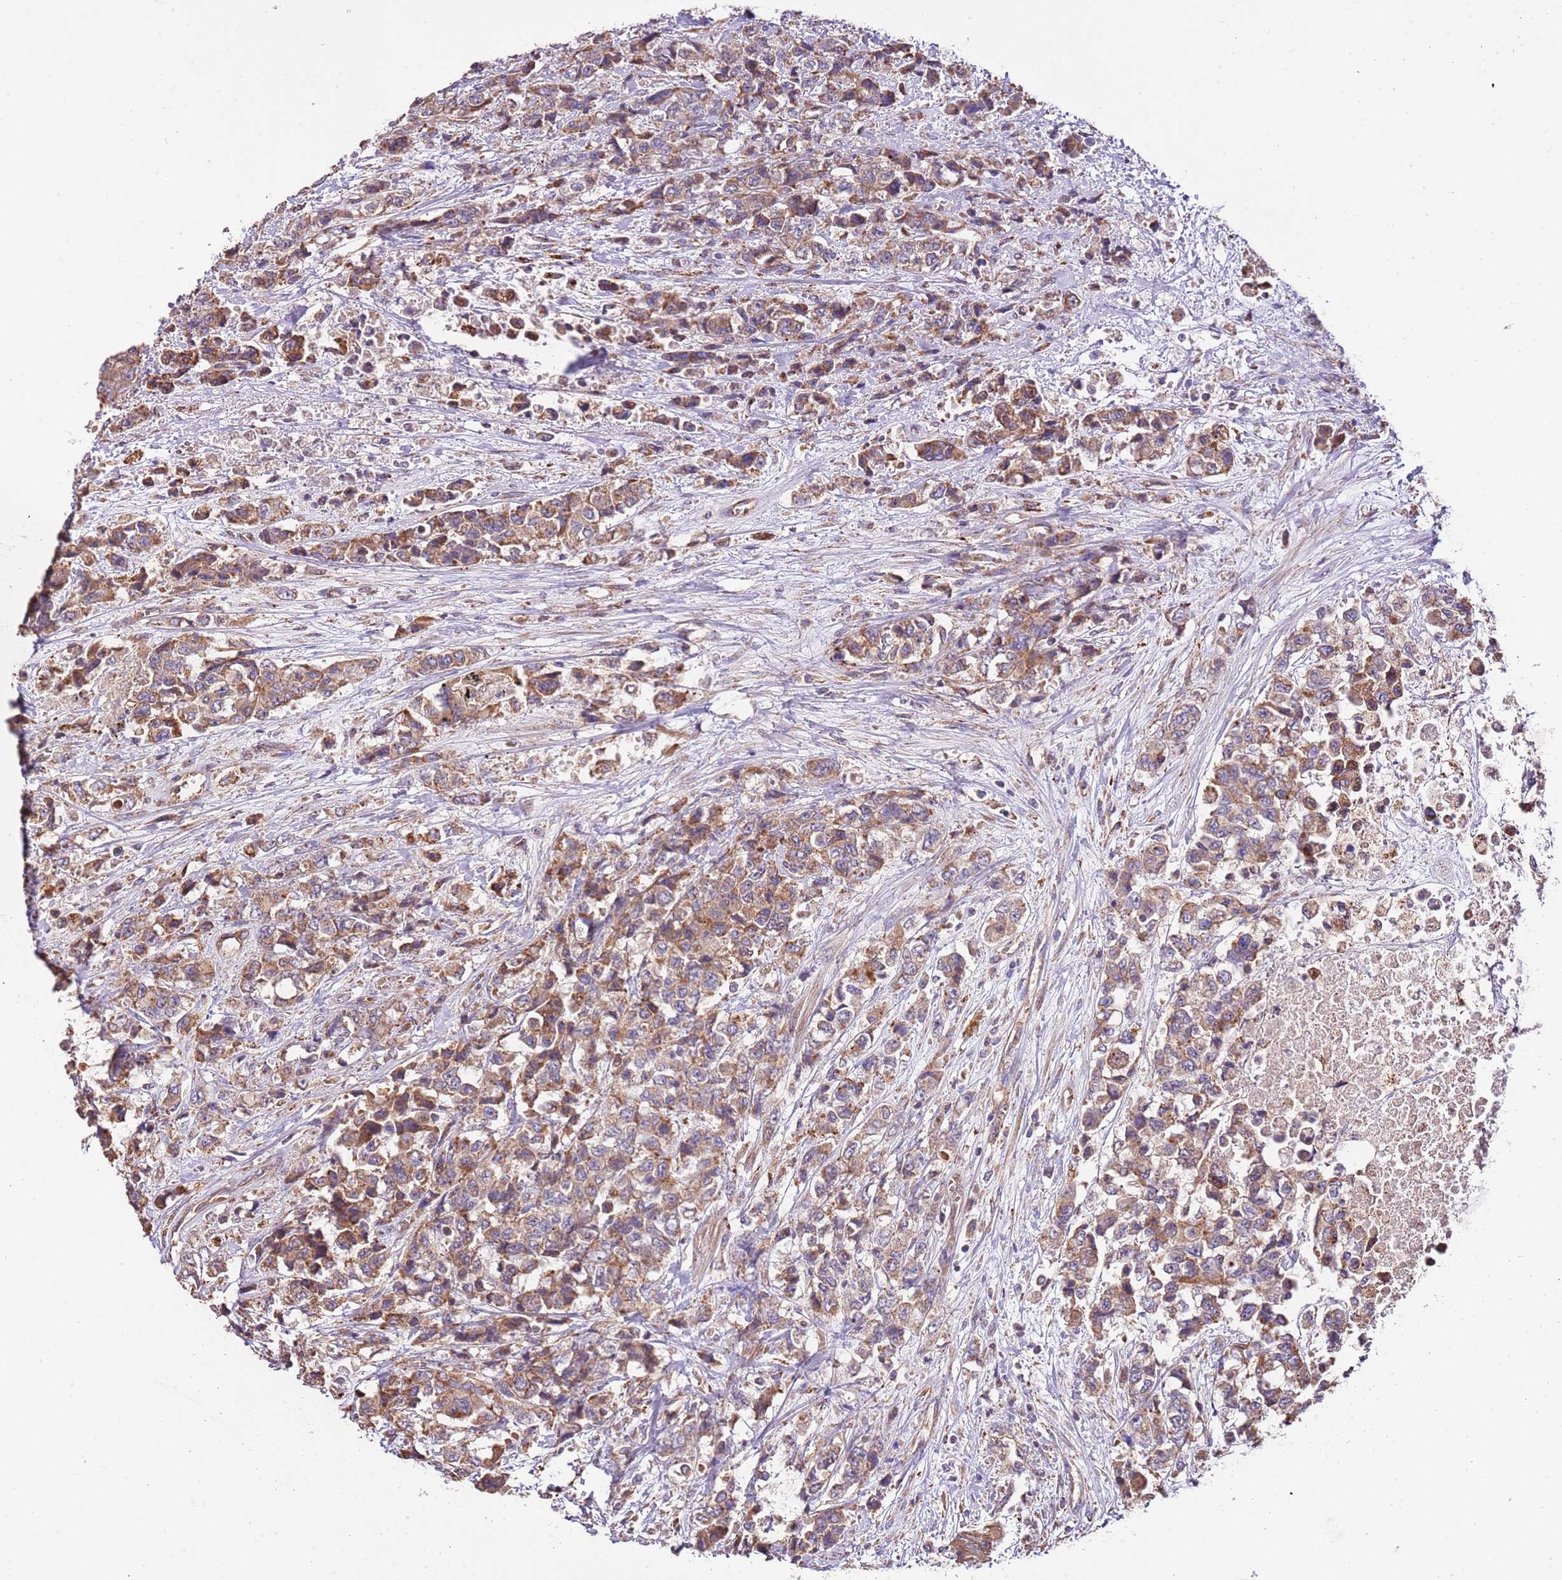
{"staining": {"intensity": "moderate", "quantity": ">75%", "location": "cytoplasmic/membranous"}, "tissue": "urothelial cancer", "cell_type": "Tumor cells", "image_type": "cancer", "snomed": [{"axis": "morphology", "description": "Urothelial carcinoma, High grade"}, {"axis": "topography", "description": "Urinary bladder"}], "caption": "Urothelial cancer stained with IHC displays moderate cytoplasmic/membranous expression in about >75% of tumor cells.", "gene": "DOCK6", "patient": {"sex": "female", "age": 78}}